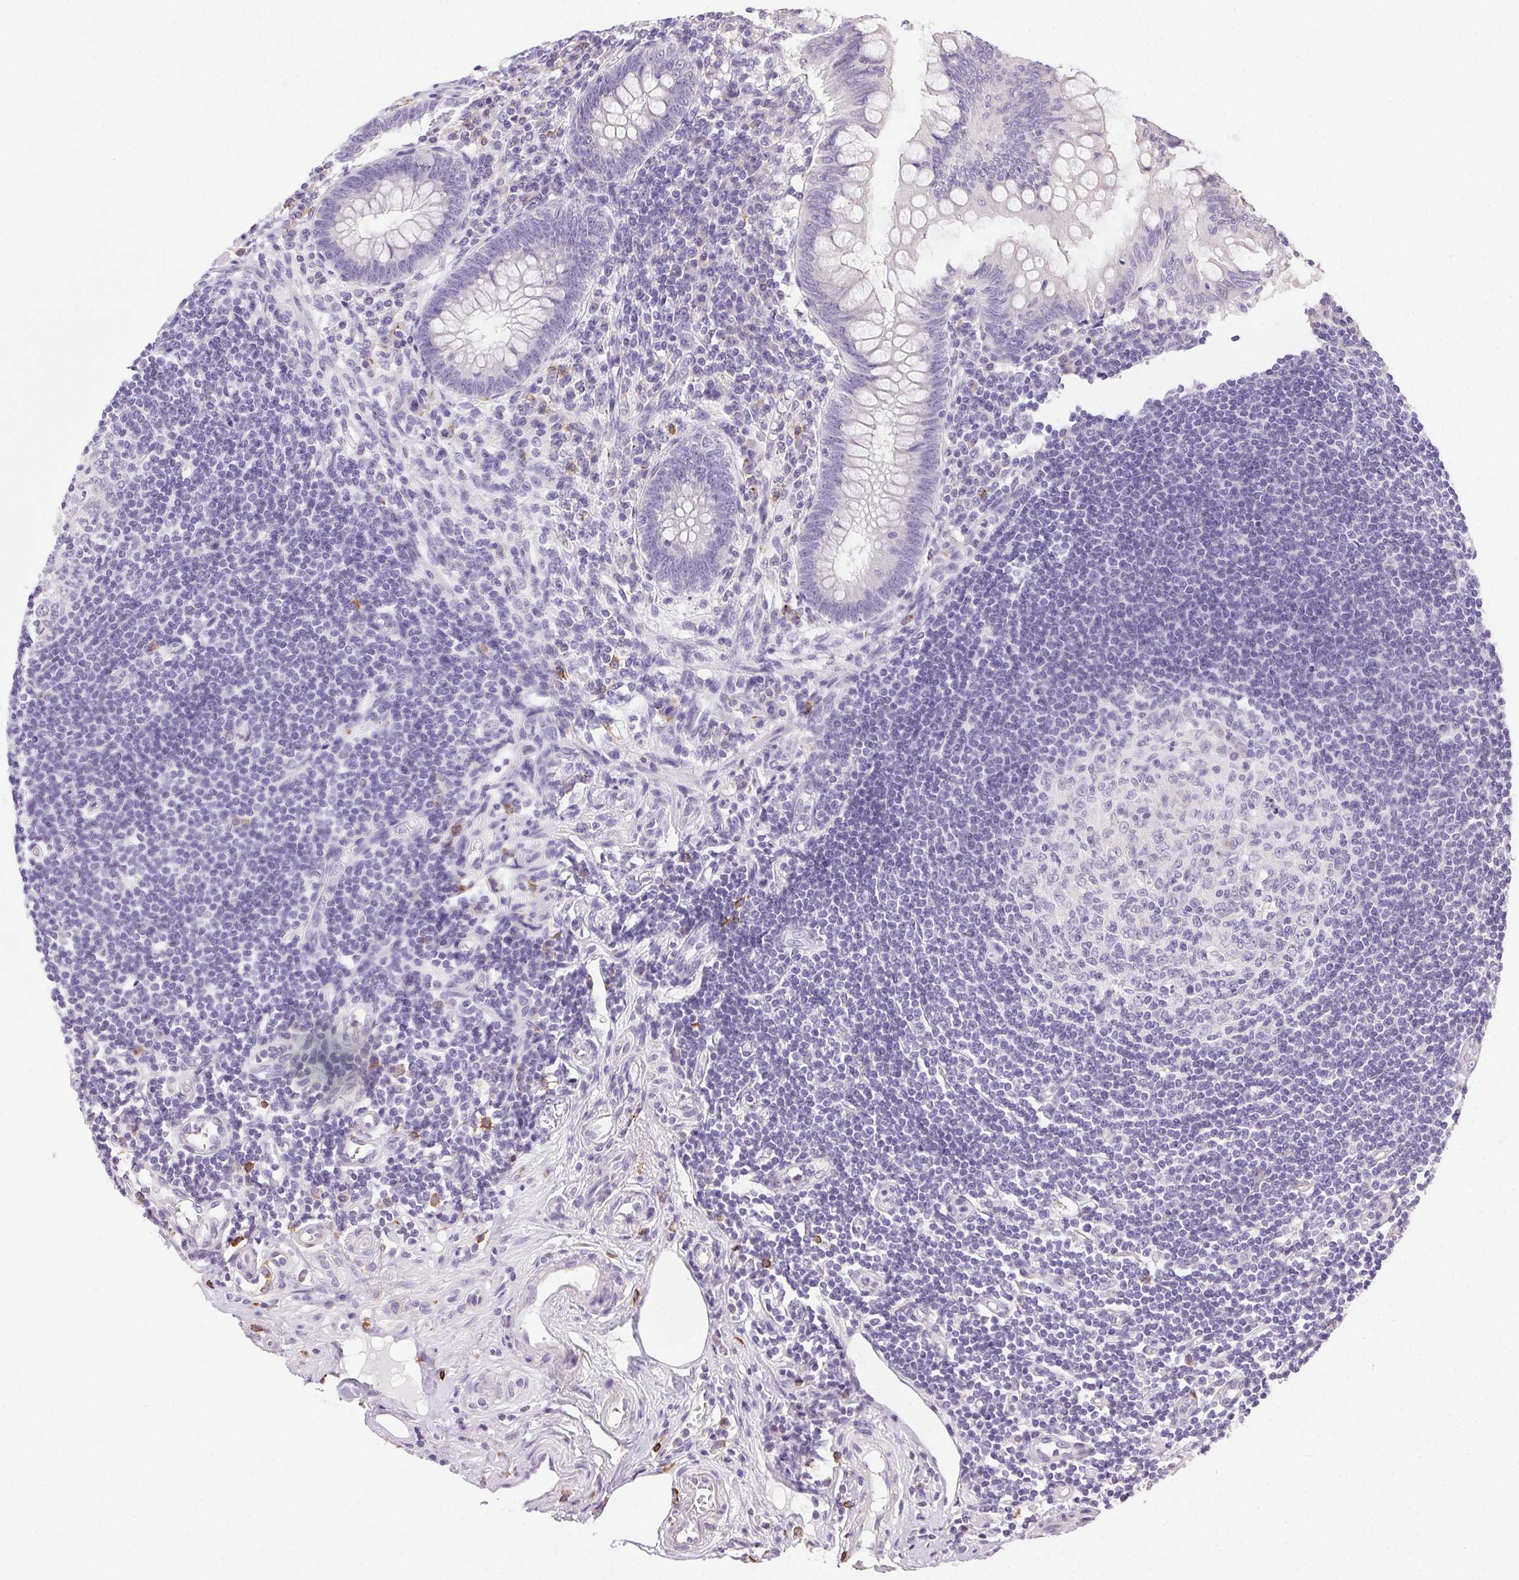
{"staining": {"intensity": "negative", "quantity": "none", "location": "none"}, "tissue": "appendix", "cell_type": "Glandular cells", "image_type": "normal", "snomed": [{"axis": "morphology", "description": "Normal tissue, NOS"}, {"axis": "topography", "description": "Appendix"}], "caption": "Immunohistochemical staining of unremarkable appendix displays no significant staining in glandular cells.", "gene": "SNX31", "patient": {"sex": "female", "age": 57}}